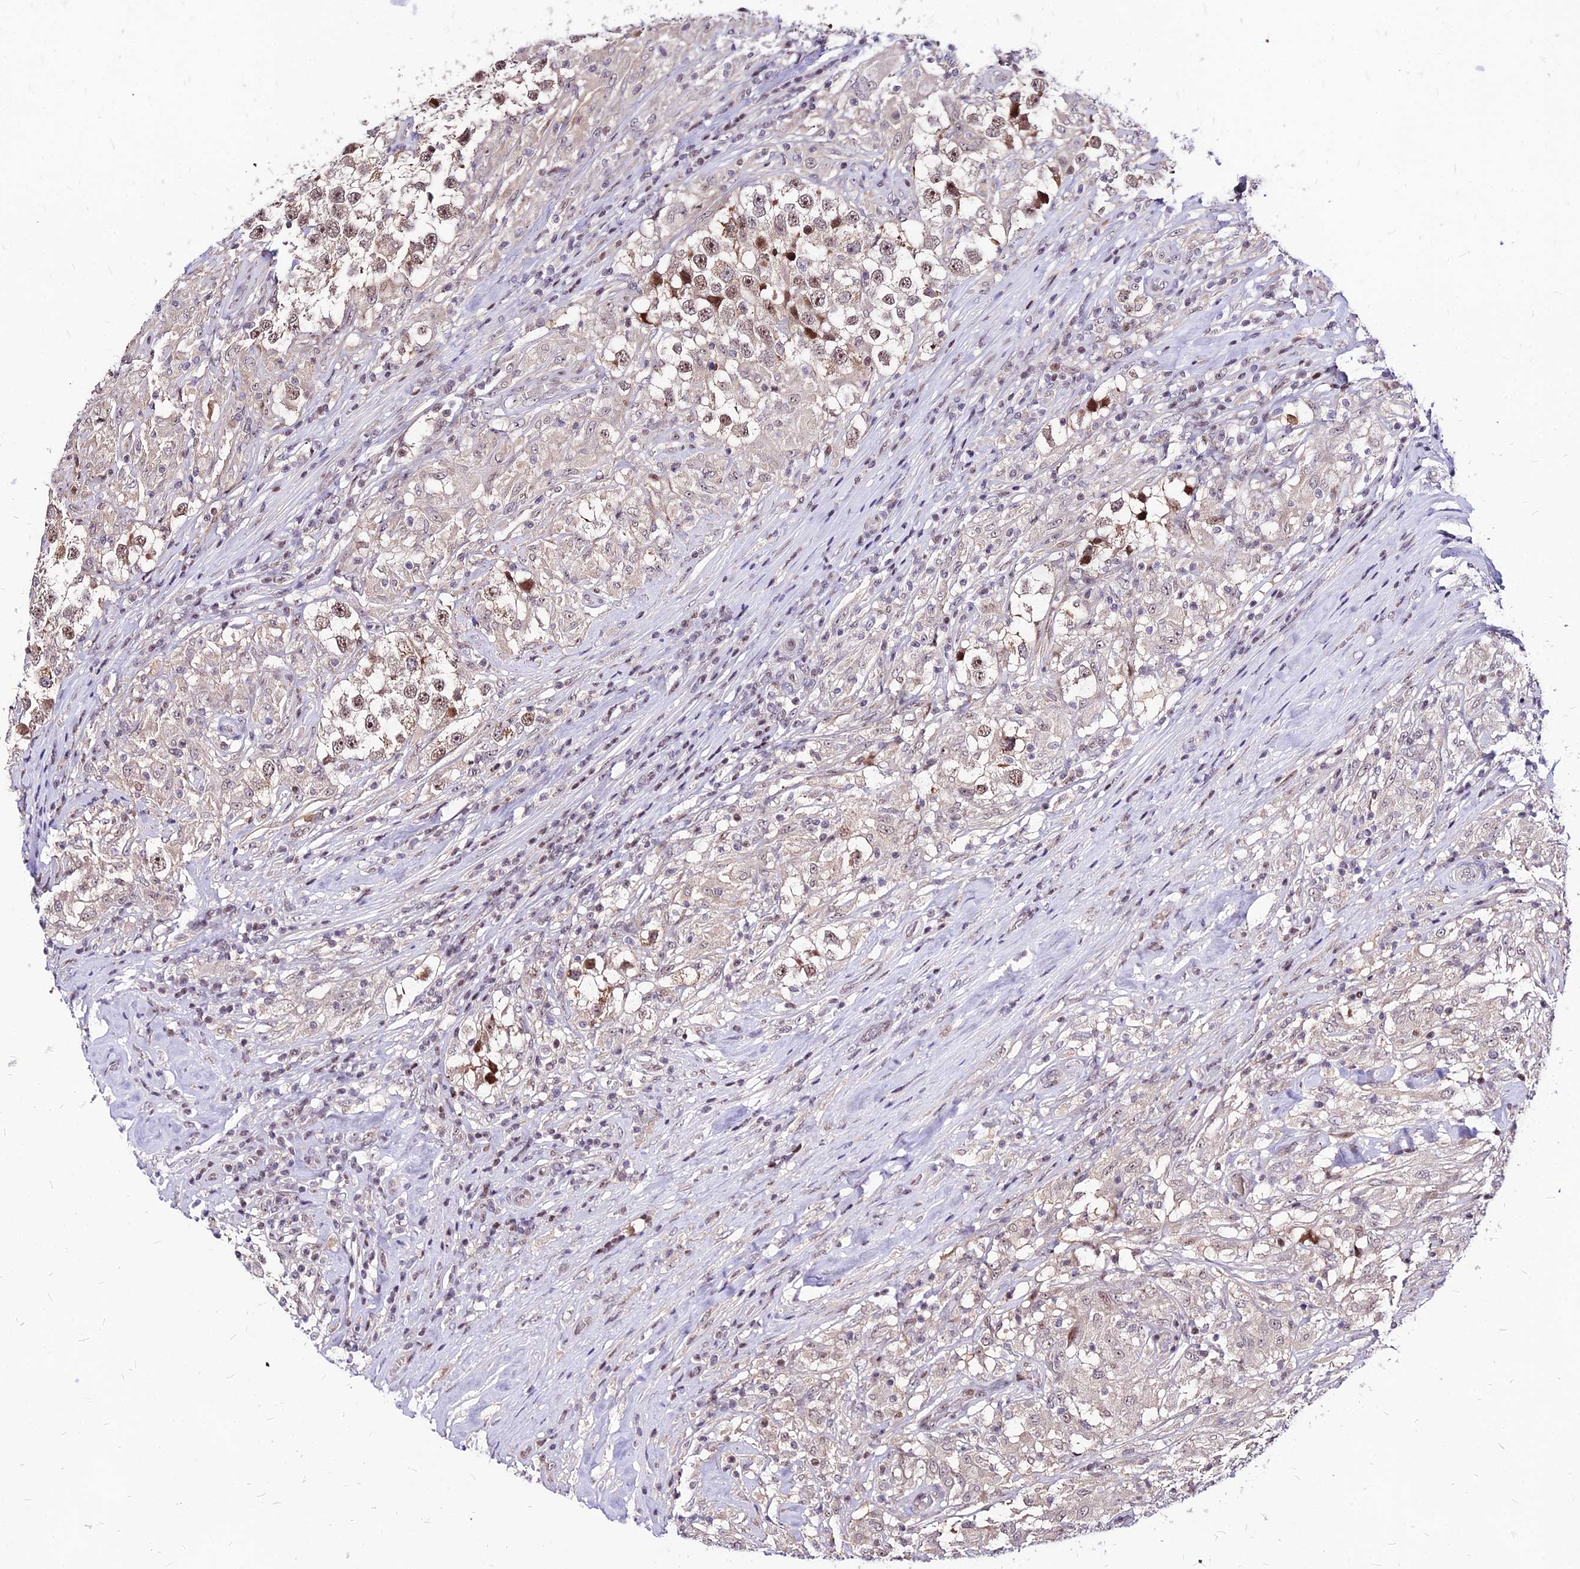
{"staining": {"intensity": "moderate", "quantity": ">75%", "location": "nuclear"}, "tissue": "testis cancer", "cell_type": "Tumor cells", "image_type": "cancer", "snomed": [{"axis": "morphology", "description": "Seminoma, NOS"}, {"axis": "topography", "description": "Testis"}], "caption": "IHC (DAB (3,3'-diaminobenzidine)) staining of human seminoma (testis) displays moderate nuclear protein expression in about >75% of tumor cells.", "gene": "DDX55", "patient": {"sex": "male", "age": 46}}